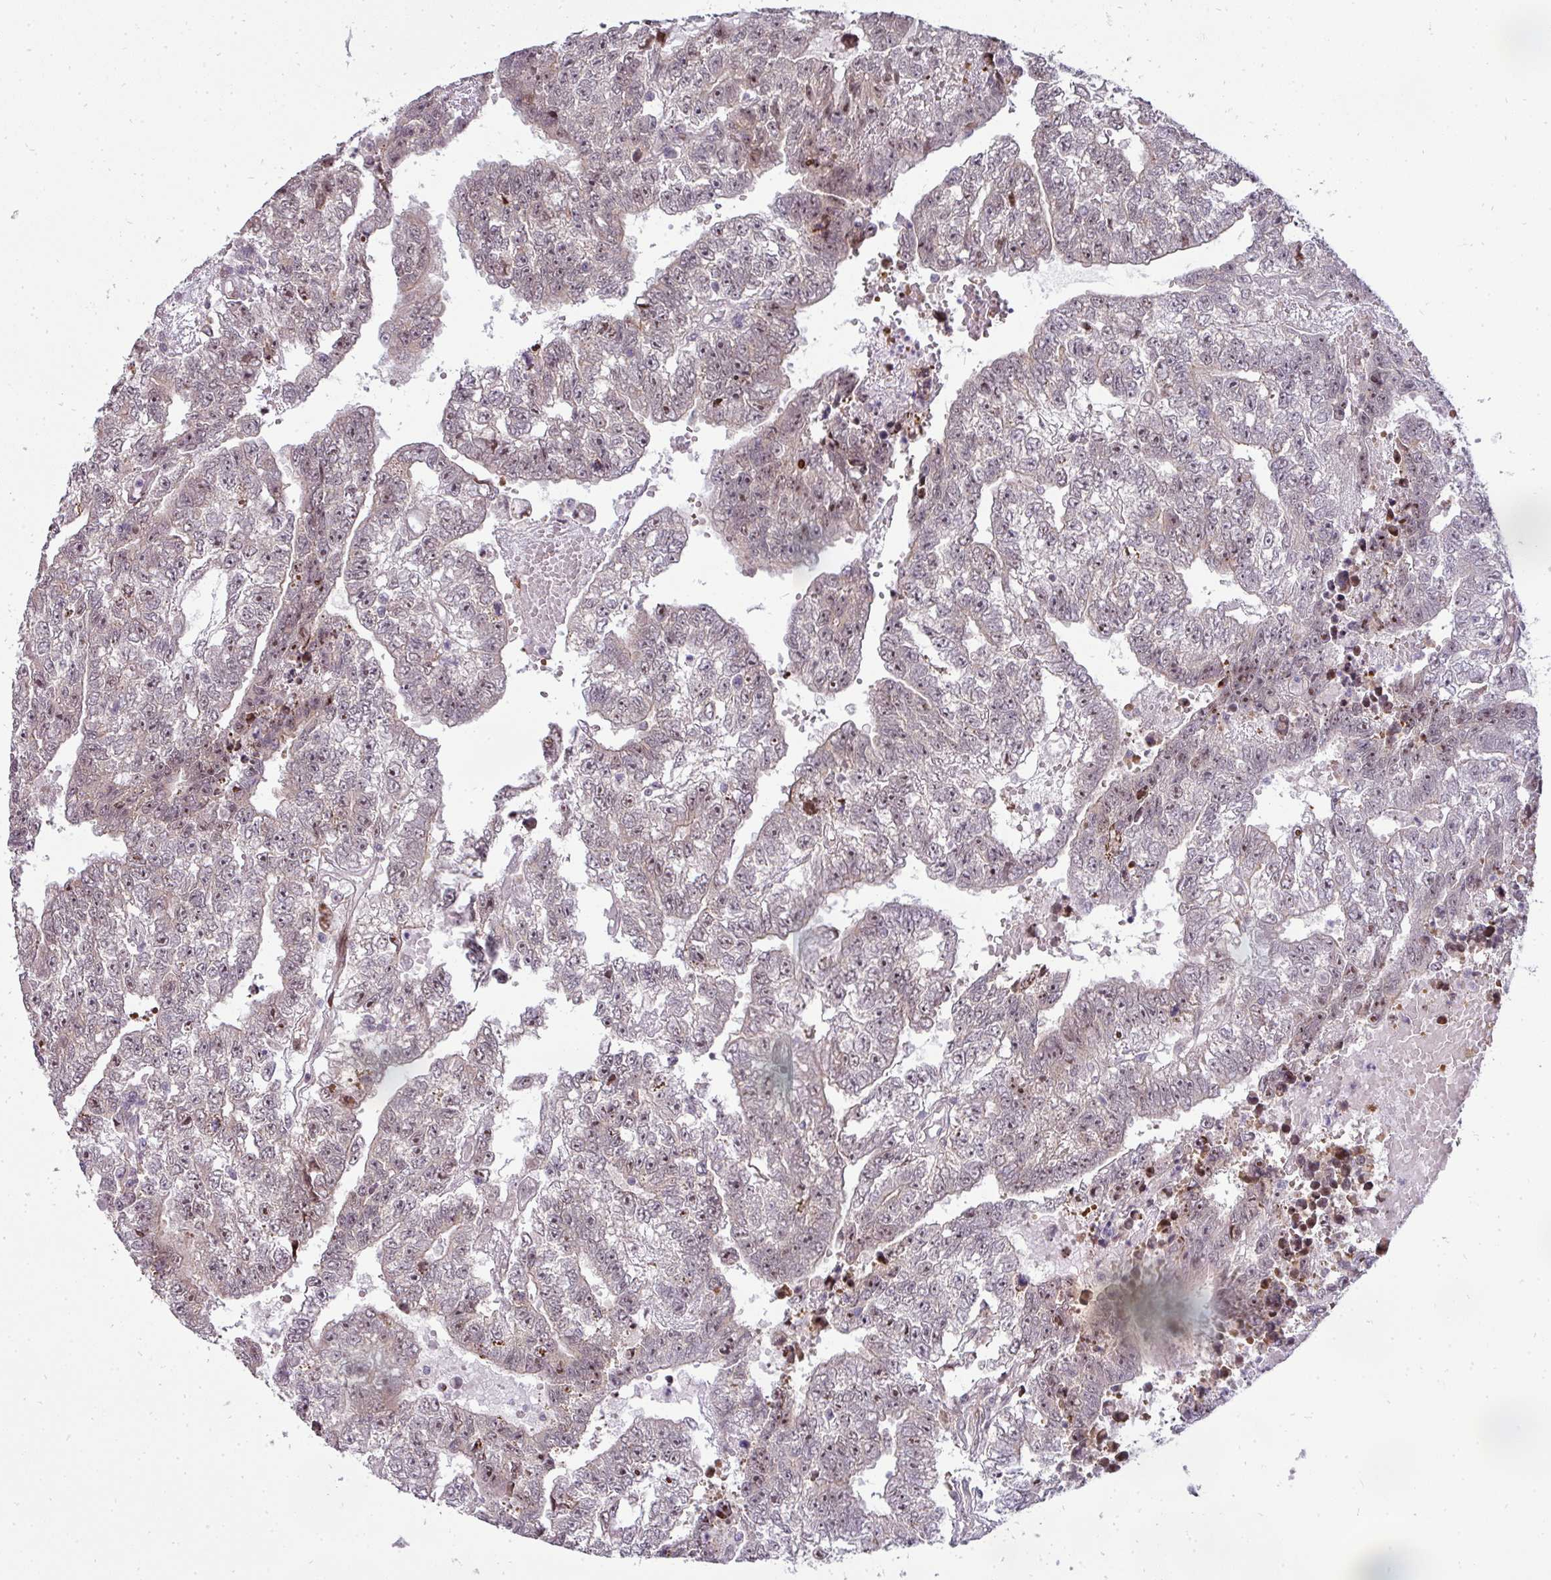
{"staining": {"intensity": "weak", "quantity": "<25%", "location": "nuclear"}, "tissue": "testis cancer", "cell_type": "Tumor cells", "image_type": "cancer", "snomed": [{"axis": "morphology", "description": "Carcinoma, Embryonal, NOS"}, {"axis": "topography", "description": "Testis"}], "caption": "Micrograph shows no significant protein staining in tumor cells of testis cancer. (DAB immunohistochemistry (IHC) visualized using brightfield microscopy, high magnification).", "gene": "PATZ1", "patient": {"sex": "male", "age": 25}}